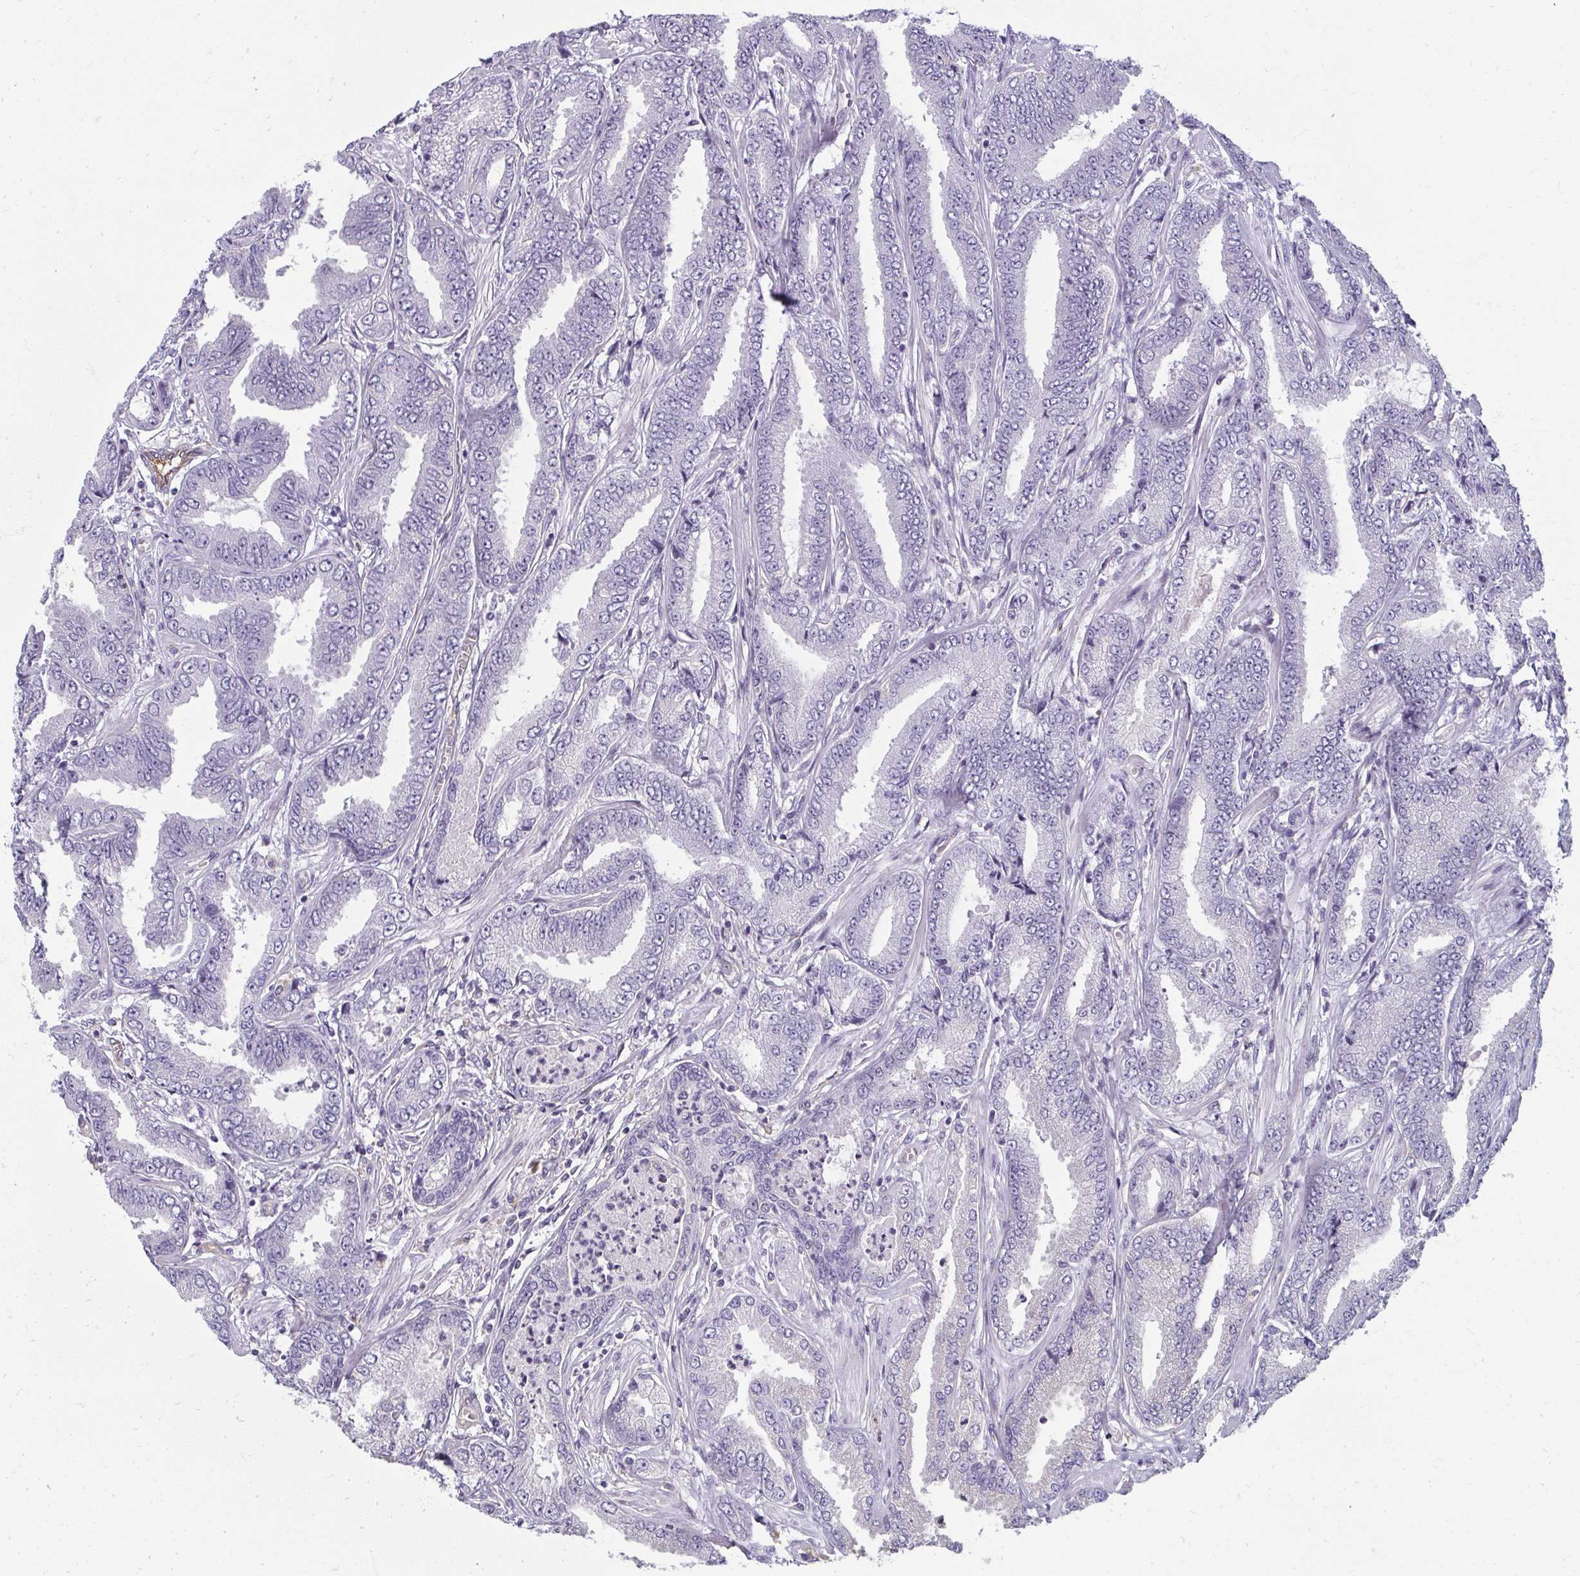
{"staining": {"intensity": "negative", "quantity": "none", "location": "none"}, "tissue": "prostate cancer", "cell_type": "Tumor cells", "image_type": "cancer", "snomed": [{"axis": "morphology", "description": "Adenocarcinoma, Low grade"}, {"axis": "topography", "description": "Prostate"}], "caption": "An immunohistochemistry image of prostate adenocarcinoma (low-grade) is shown. There is no staining in tumor cells of prostate adenocarcinoma (low-grade). Nuclei are stained in blue.", "gene": "PDE2A", "patient": {"sex": "male", "age": 55}}